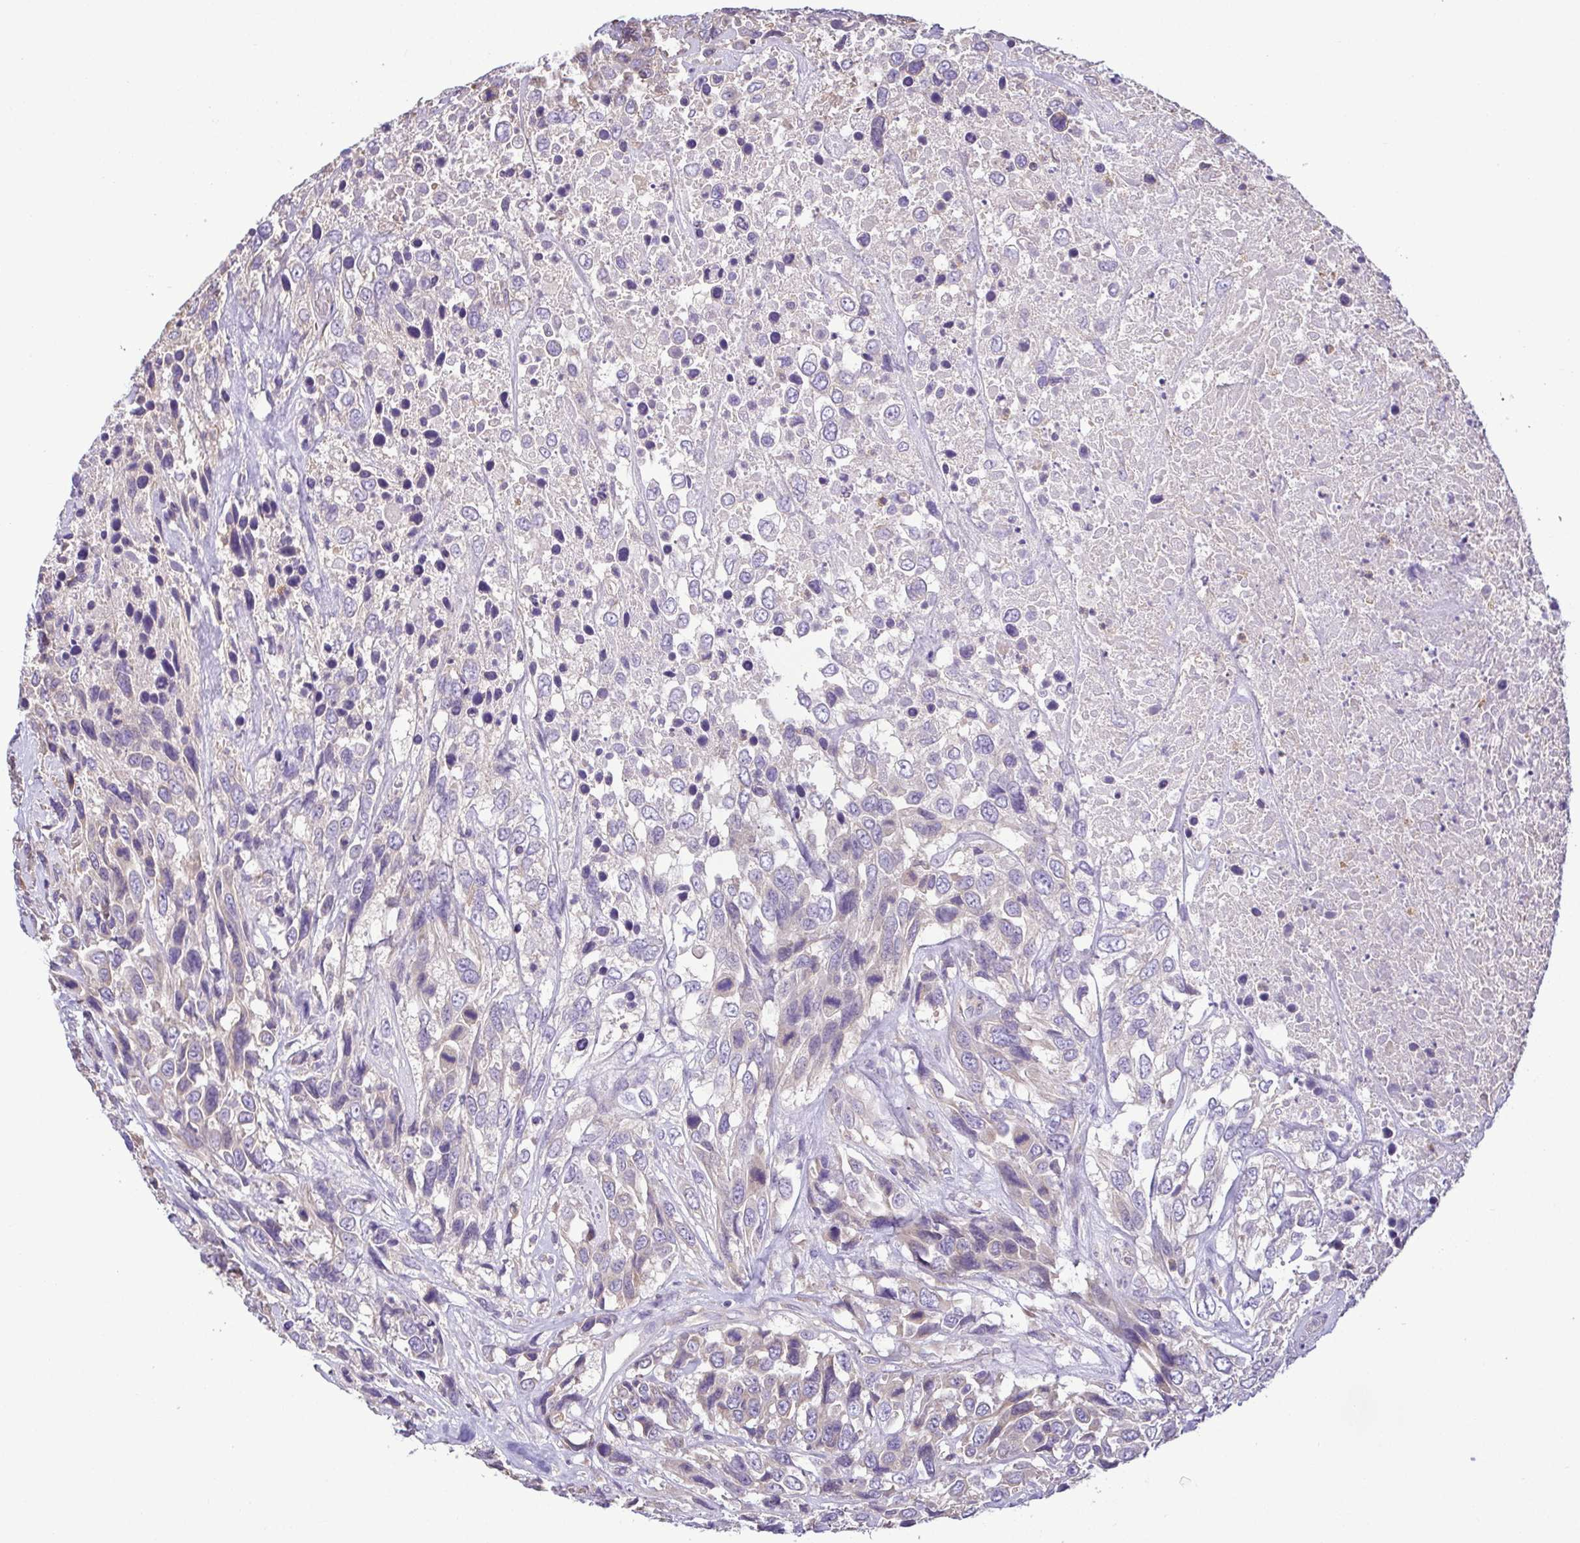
{"staining": {"intensity": "negative", "quantity": "none", "location": "none"}, "tissue": "urothelial cancer", "cell_type": "Tumor cells", "image_type": "cancer", "snomed": [{"axis": "morphology", "description": "Urothelial carcinoma, High grade"}, {"axis": "topography", "description": "Urinary bladder"}], "caption": "Tumor cells show no significant protein positivity in high-grade urothelial carcinoma.", "gene": "MYL10", "patient": {"sex": "female", "age": 70}}